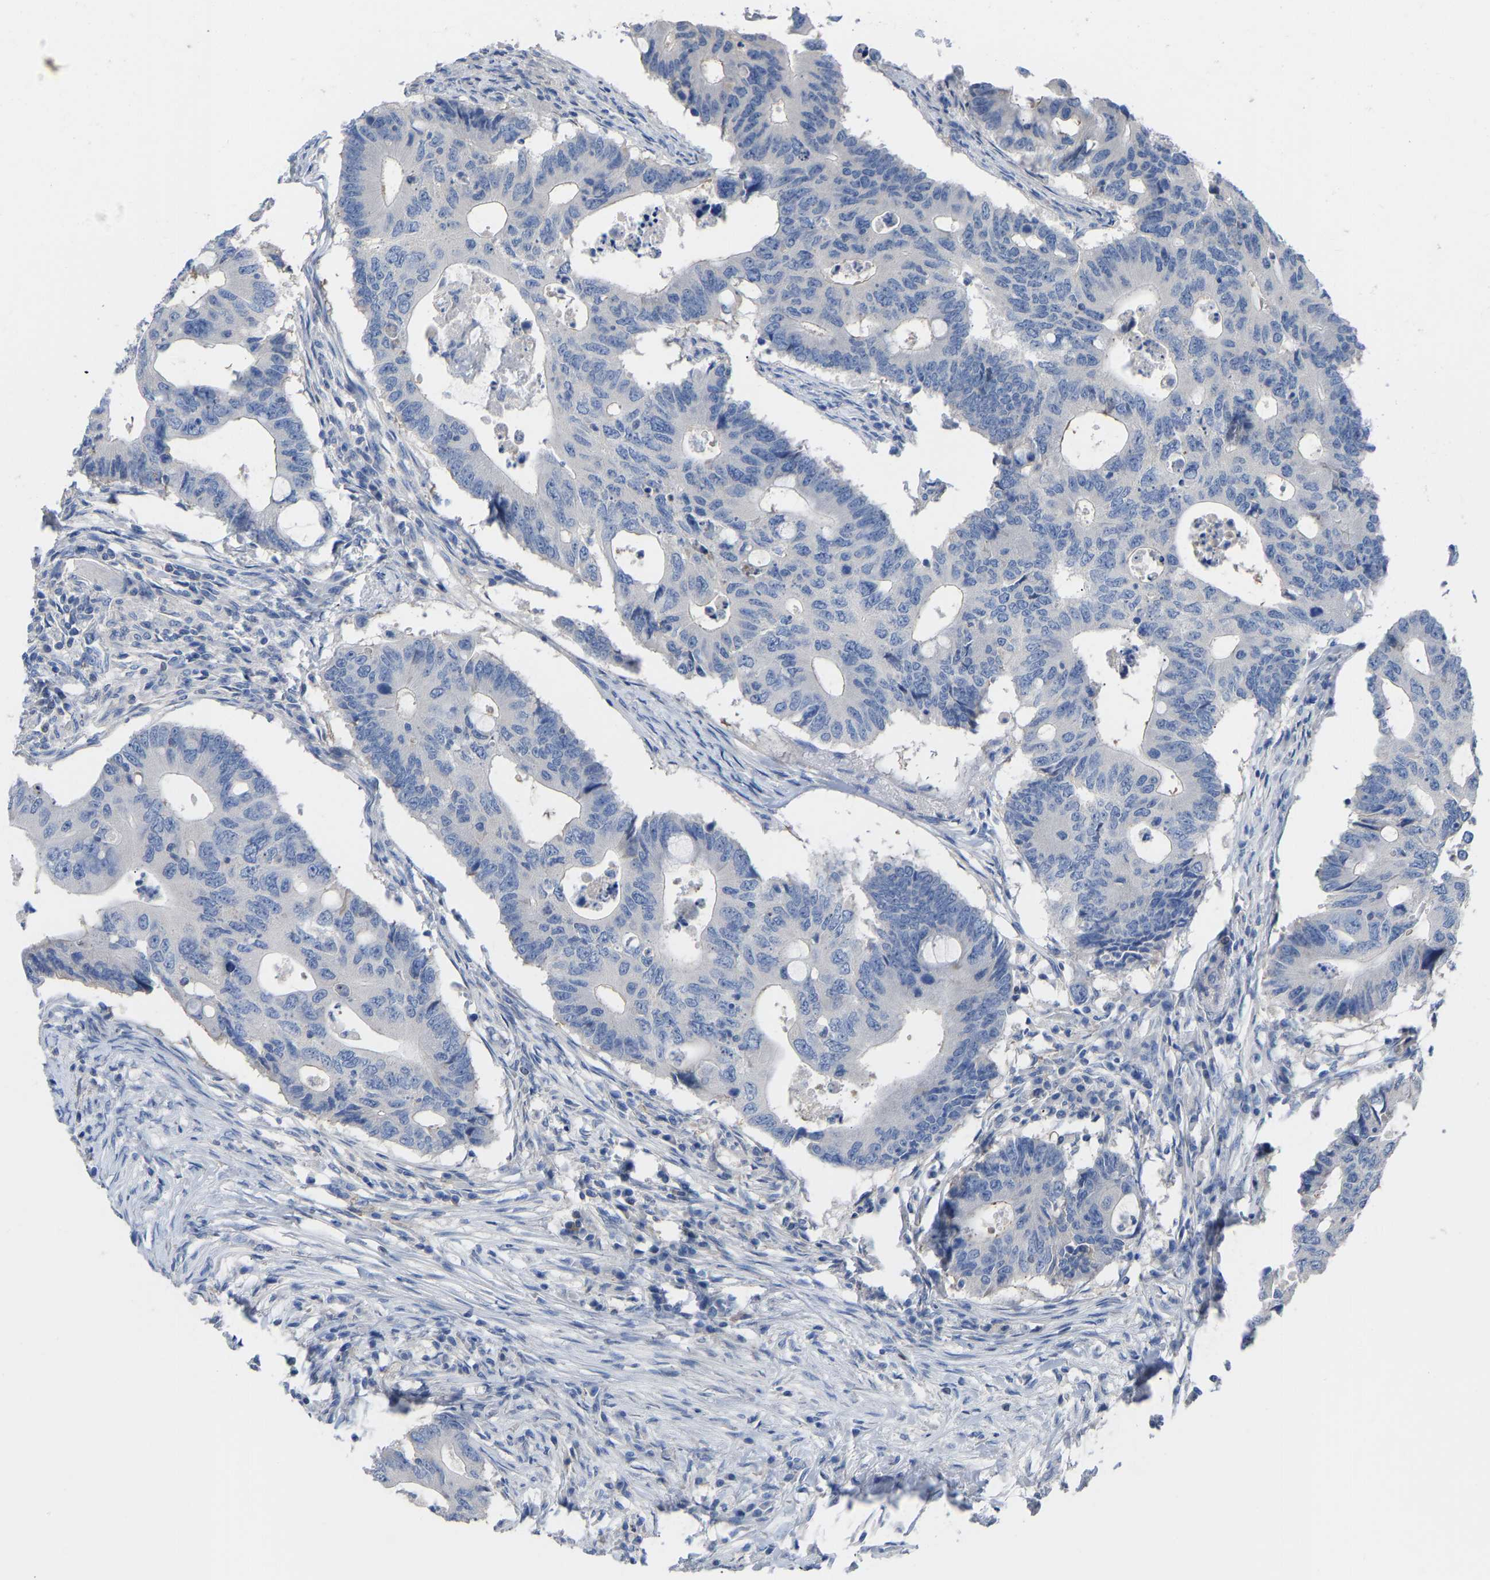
{"staining": {"intensity": "negative", "quantity": "none", "location": "none"}, "tissue": "colorectal cancer", "cell_type": "Tumor cells", "image_type": "cancer", "snomed": [{"axis": "morphology", "description": "Adenocarcinoma, NOS"}, {"axis": "topography", "description": "Colon"}], "caption": "The immunohistochemistry image has no significant positivity in tumor cells of colorectal cancer (adenocarcinoma) tissue.", "gene": "OLIG2", "patient": {"sex": "male", "age": 71}}